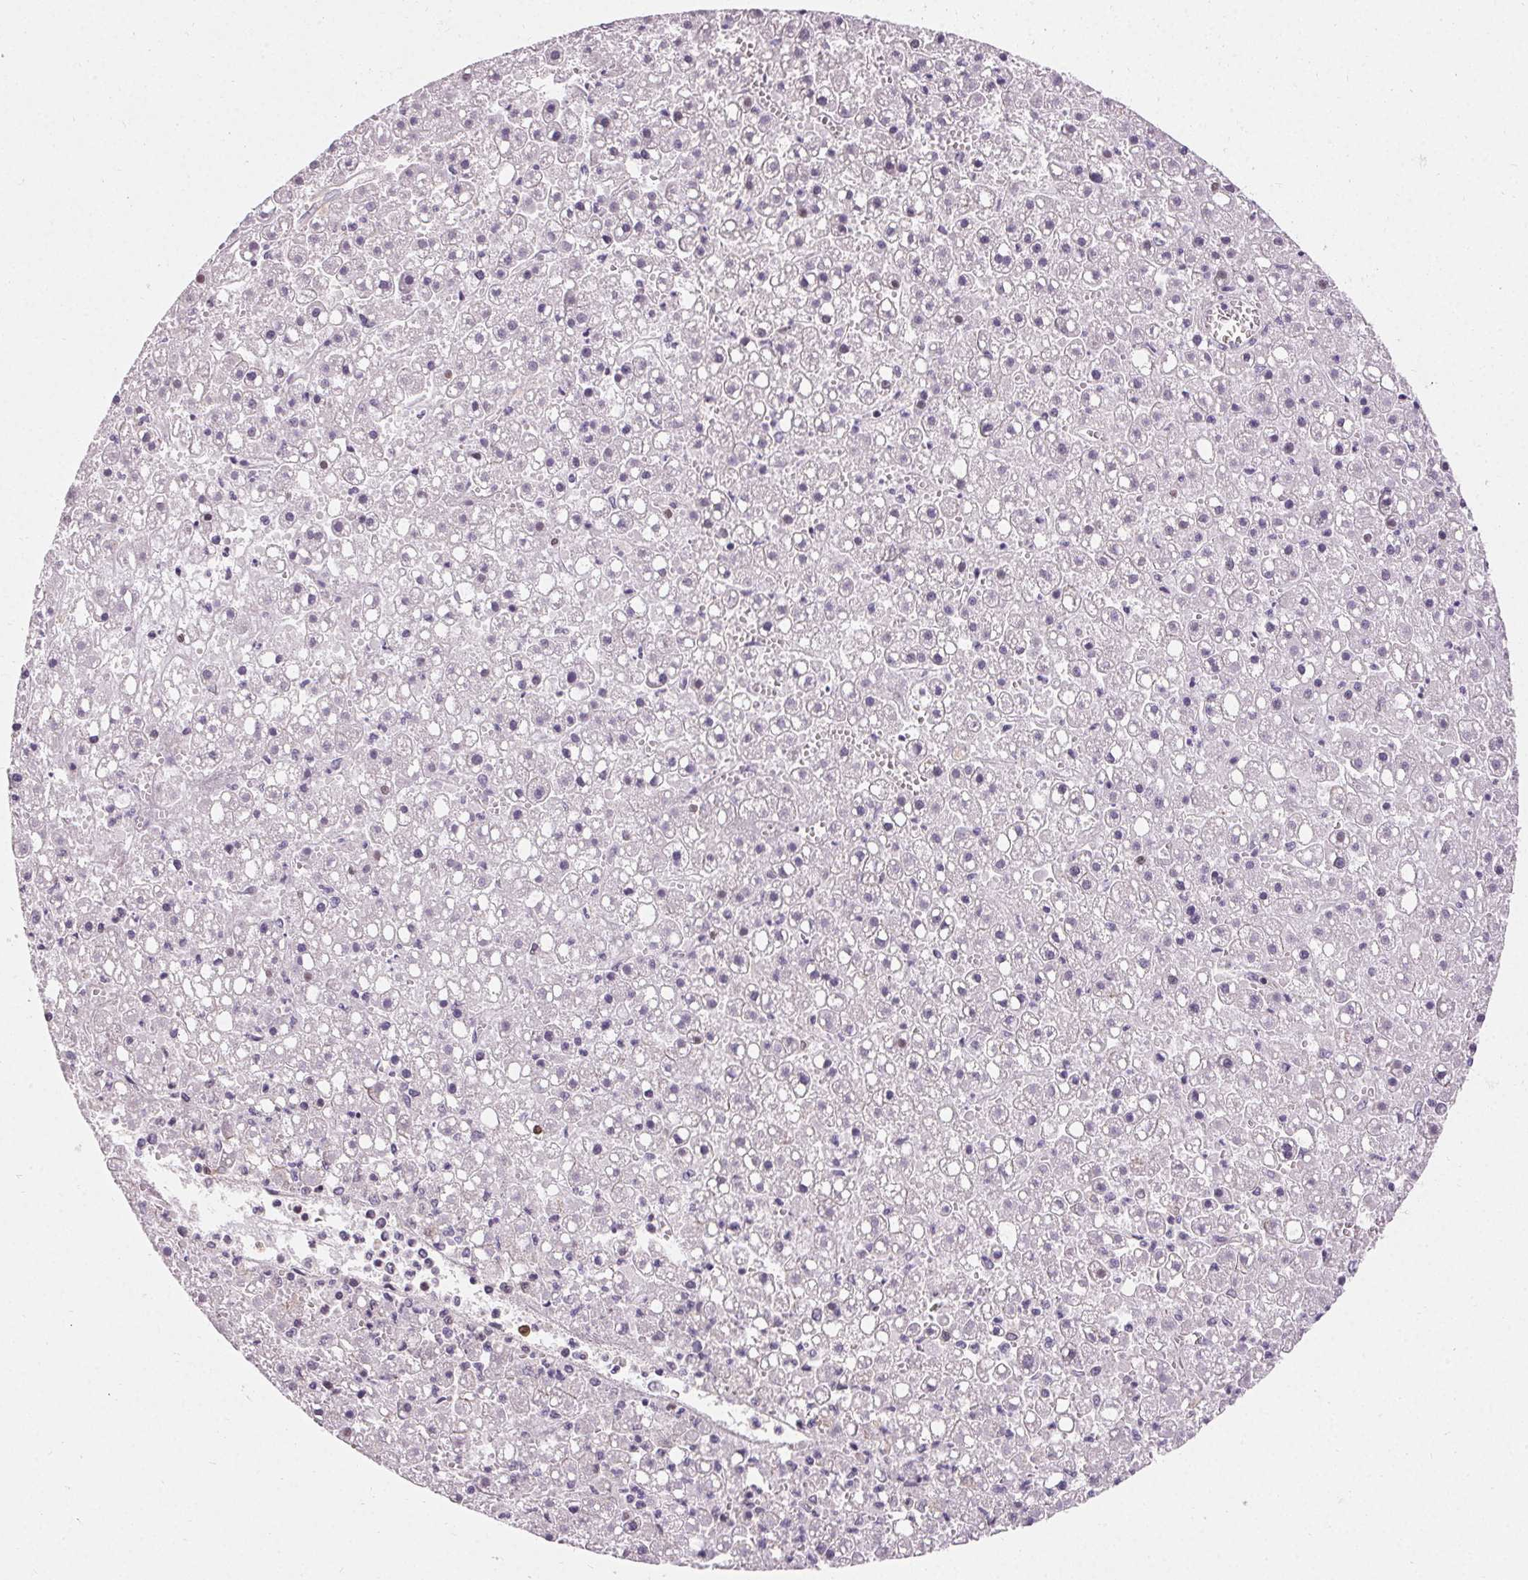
{"staining": {"intensity": "negative", "quantity": "none", "location": "none"}, "tissue": "liver cancer", "cell_type": "Tumor cells", "image_type": "cancer", "snomed": [{"axis": "morphology", "description": "Carcinoma, Hepatocellular, NOS"}, {"axis": "topography", "description": "Liver"}], "caption": "Immunohistochemistry (IHC) micrograph of liver cancer stained for a protein (brown), which demonstrates no expression in tumor cells. The staining was performed using DAB (3,3'-diaminobenzidine) to visualize the protein expression in brown, while the nuclei were stained in blue with hematoxylin (Magnification: 20x).", "gene": "APLP1", "patient": {"sex": "male", "age": 67}}